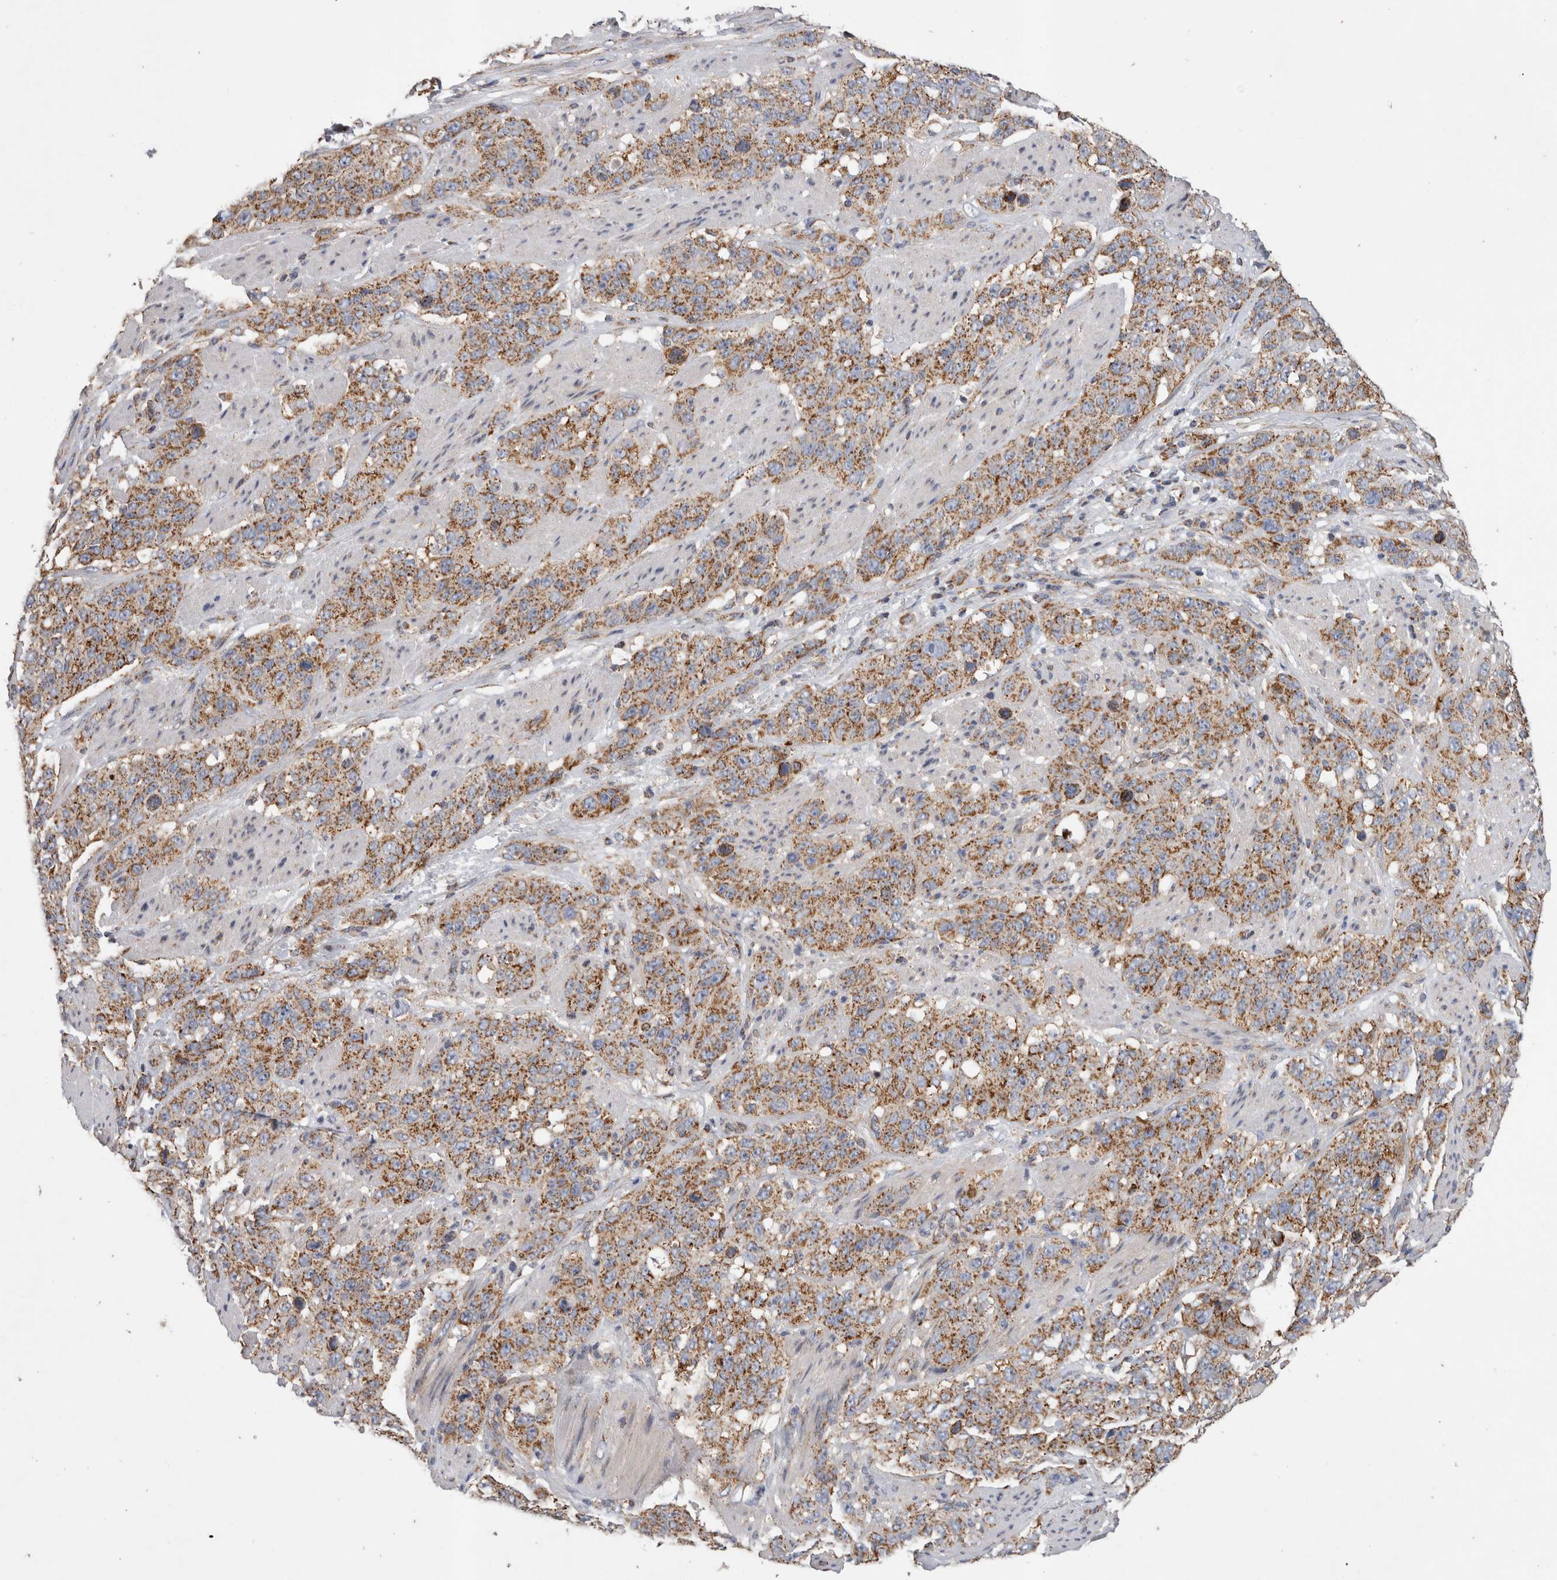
{"staining": {"intensity": "moderate", "quantity": ">75%", "location": "cytoplasmic/membranous"}, "tissue": "stomach cancer", "cell_type": "Tumor cells", "image_type": "cancer", "snomed": [{"axis": "morphology", "description": "Adenocarcinoma, NOS"}, {"axis": "topography", "description": "Stomach"}], "caption": "Immunohistochemical staining of stomach adenocarcinoma displays medium levels of moderate cytoplasmic/membranous protein staining in about >75% of tumor cells.", "gene": "IARS2", "patient": {"sex": "male", "age": 48}}